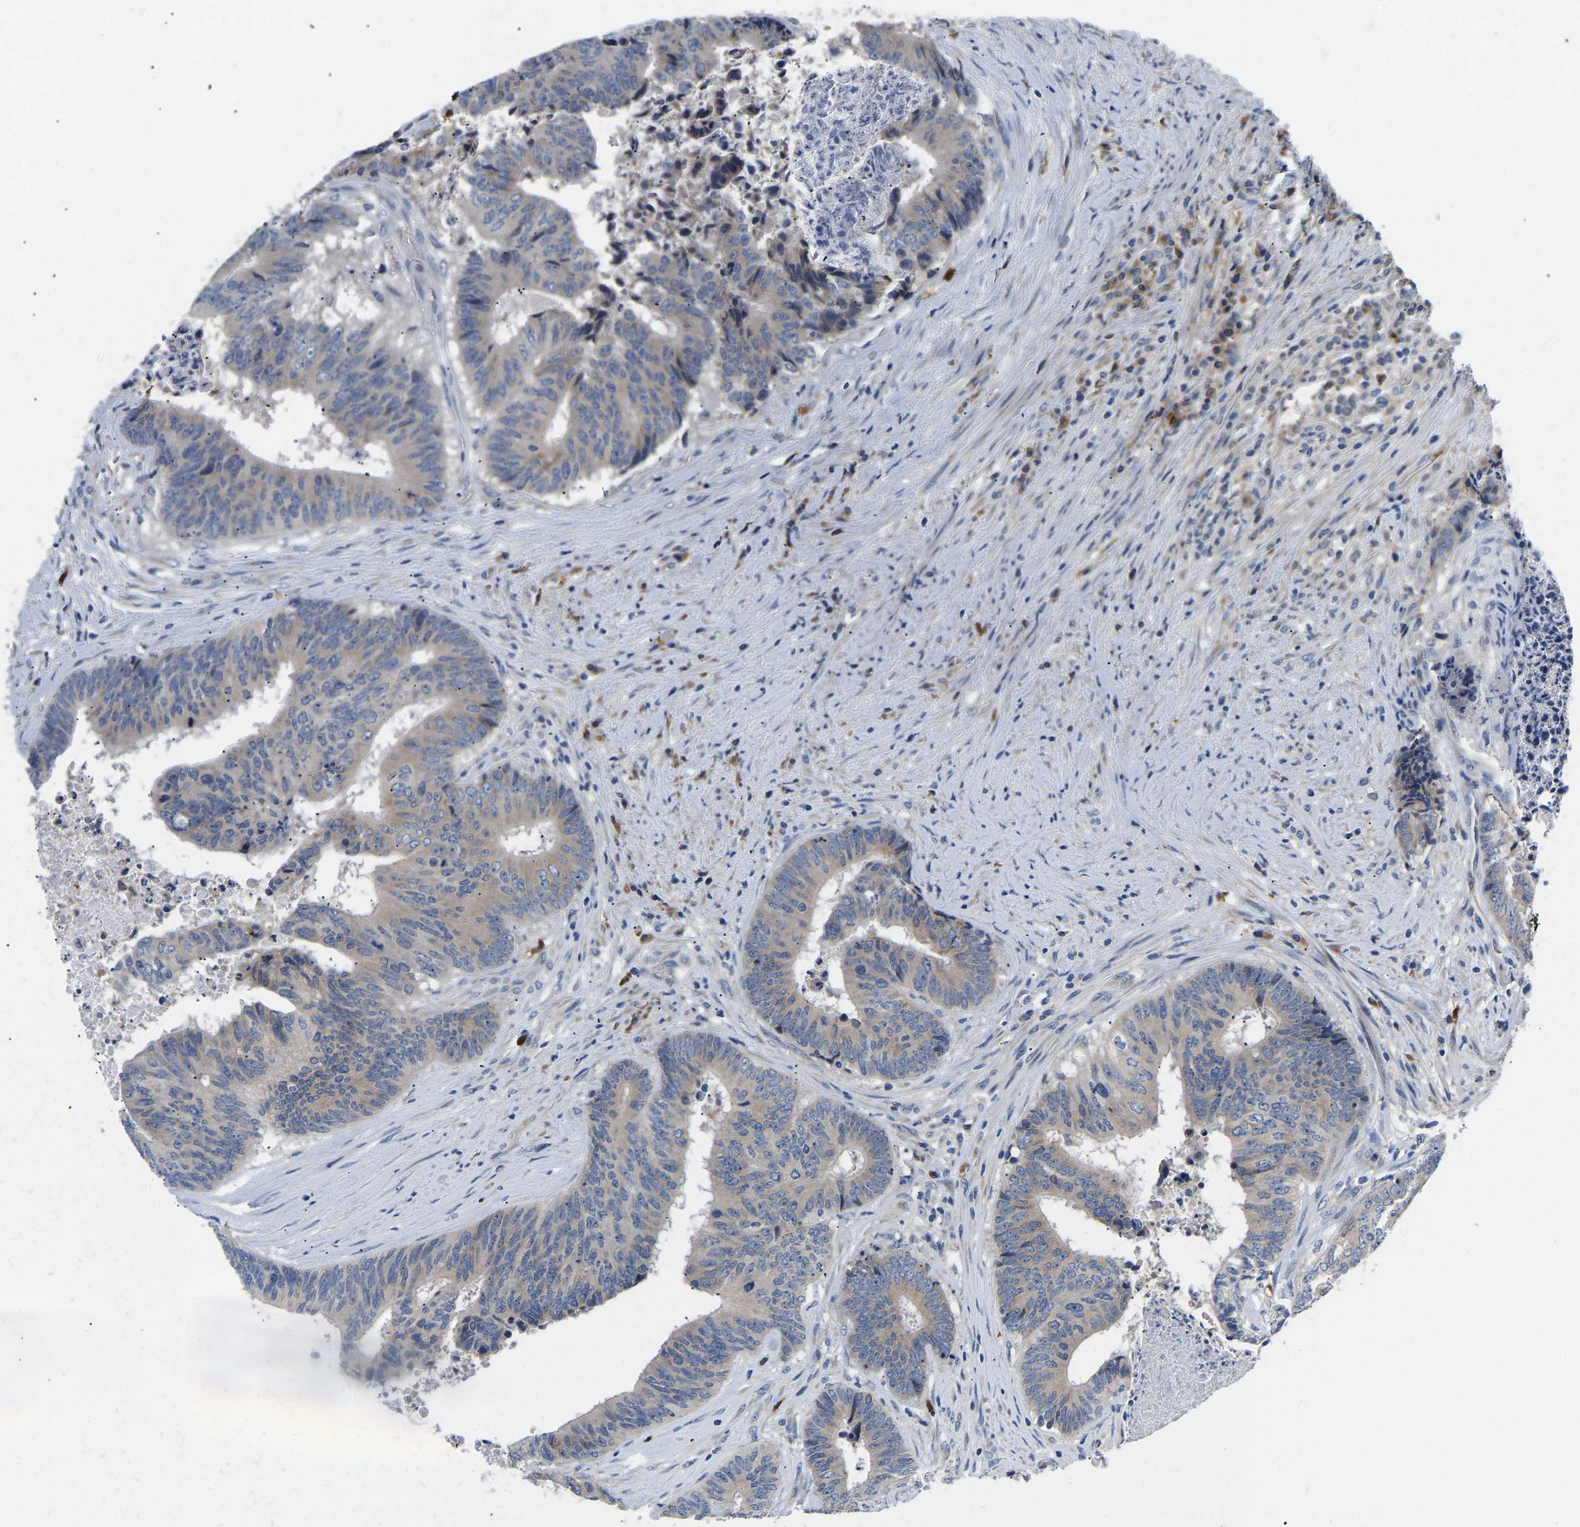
{"staining": {"intensity": "negative", "quantity": "none", "location": "none"}, "tissue": "colorectal cancer", "cell_type": "Tumor cells", "image_type": "cancer", "snomed": [{"axis": "morphology", "description": "Adenocarcinoma, NOS"}, {"axis": "topography", "description": "Rectum"}], "caption": "Tumor cells show no significant expression in adenocarcinoma (colorectal).", "gene": "TOR1B", "patient": {"sex": "male", "age": 72}}